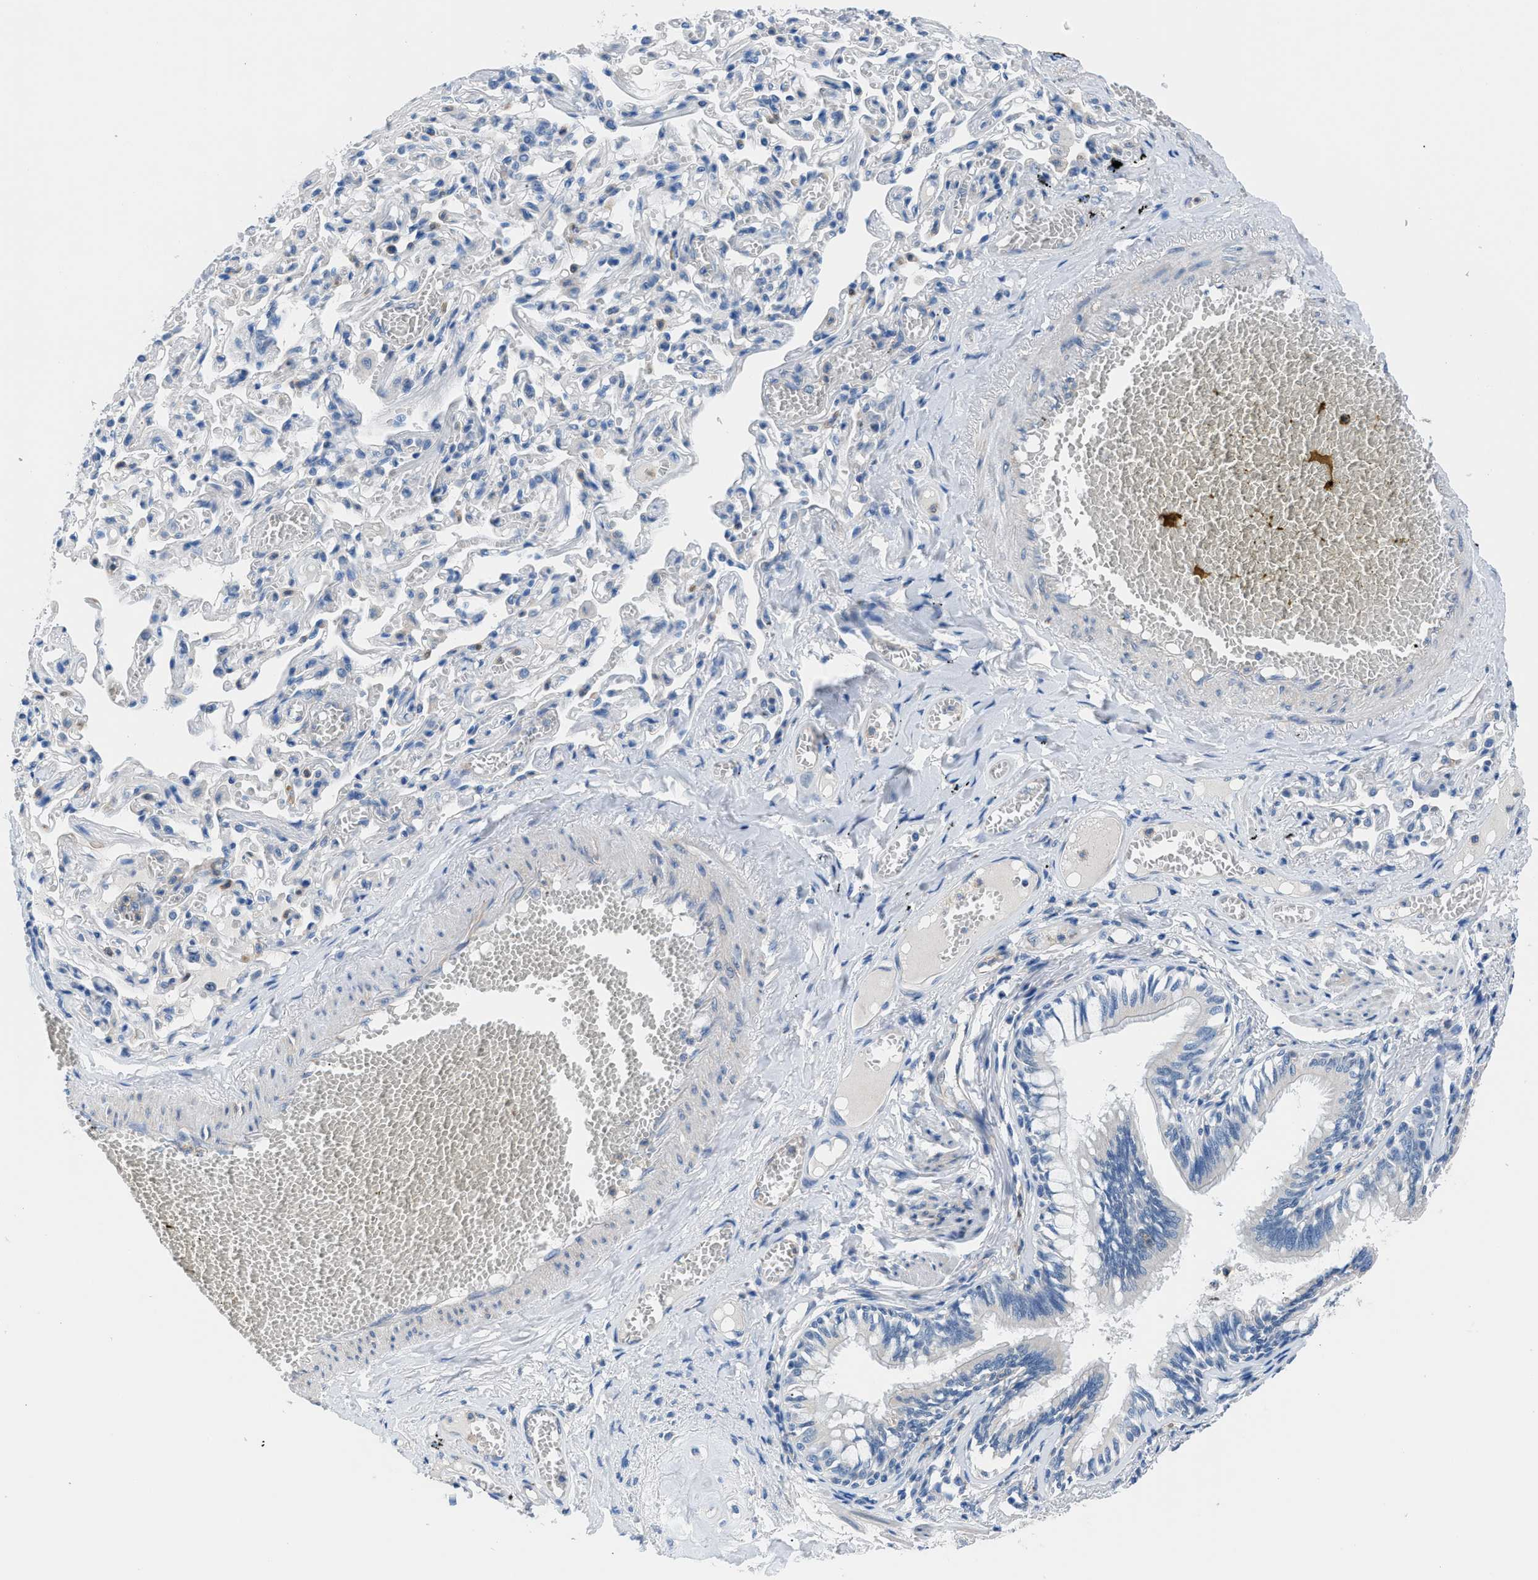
{"staining": {"intensity": "negative", "quantity": "none", "location": "none"}, "tissue": "bronchus", "cell_type": "Respiratory epithelial cells", "image_type": "normal", "snomed": [{"axis": "morphology", "description": "Normal tissue, NOS"}, {"axis": "morphology", "description": "Inflammation, NOS"}, {"axis": "topography", "description": "Cartilage tissue"}, {"axis": "topography", "description": "Lung"}], "caption": "A histopathology image of bronchus stained for a protein shows no brown staining in respiratory epithelial cells.", "gene": "ITPR1", "patient": {"sex": "male", "age": 71}}